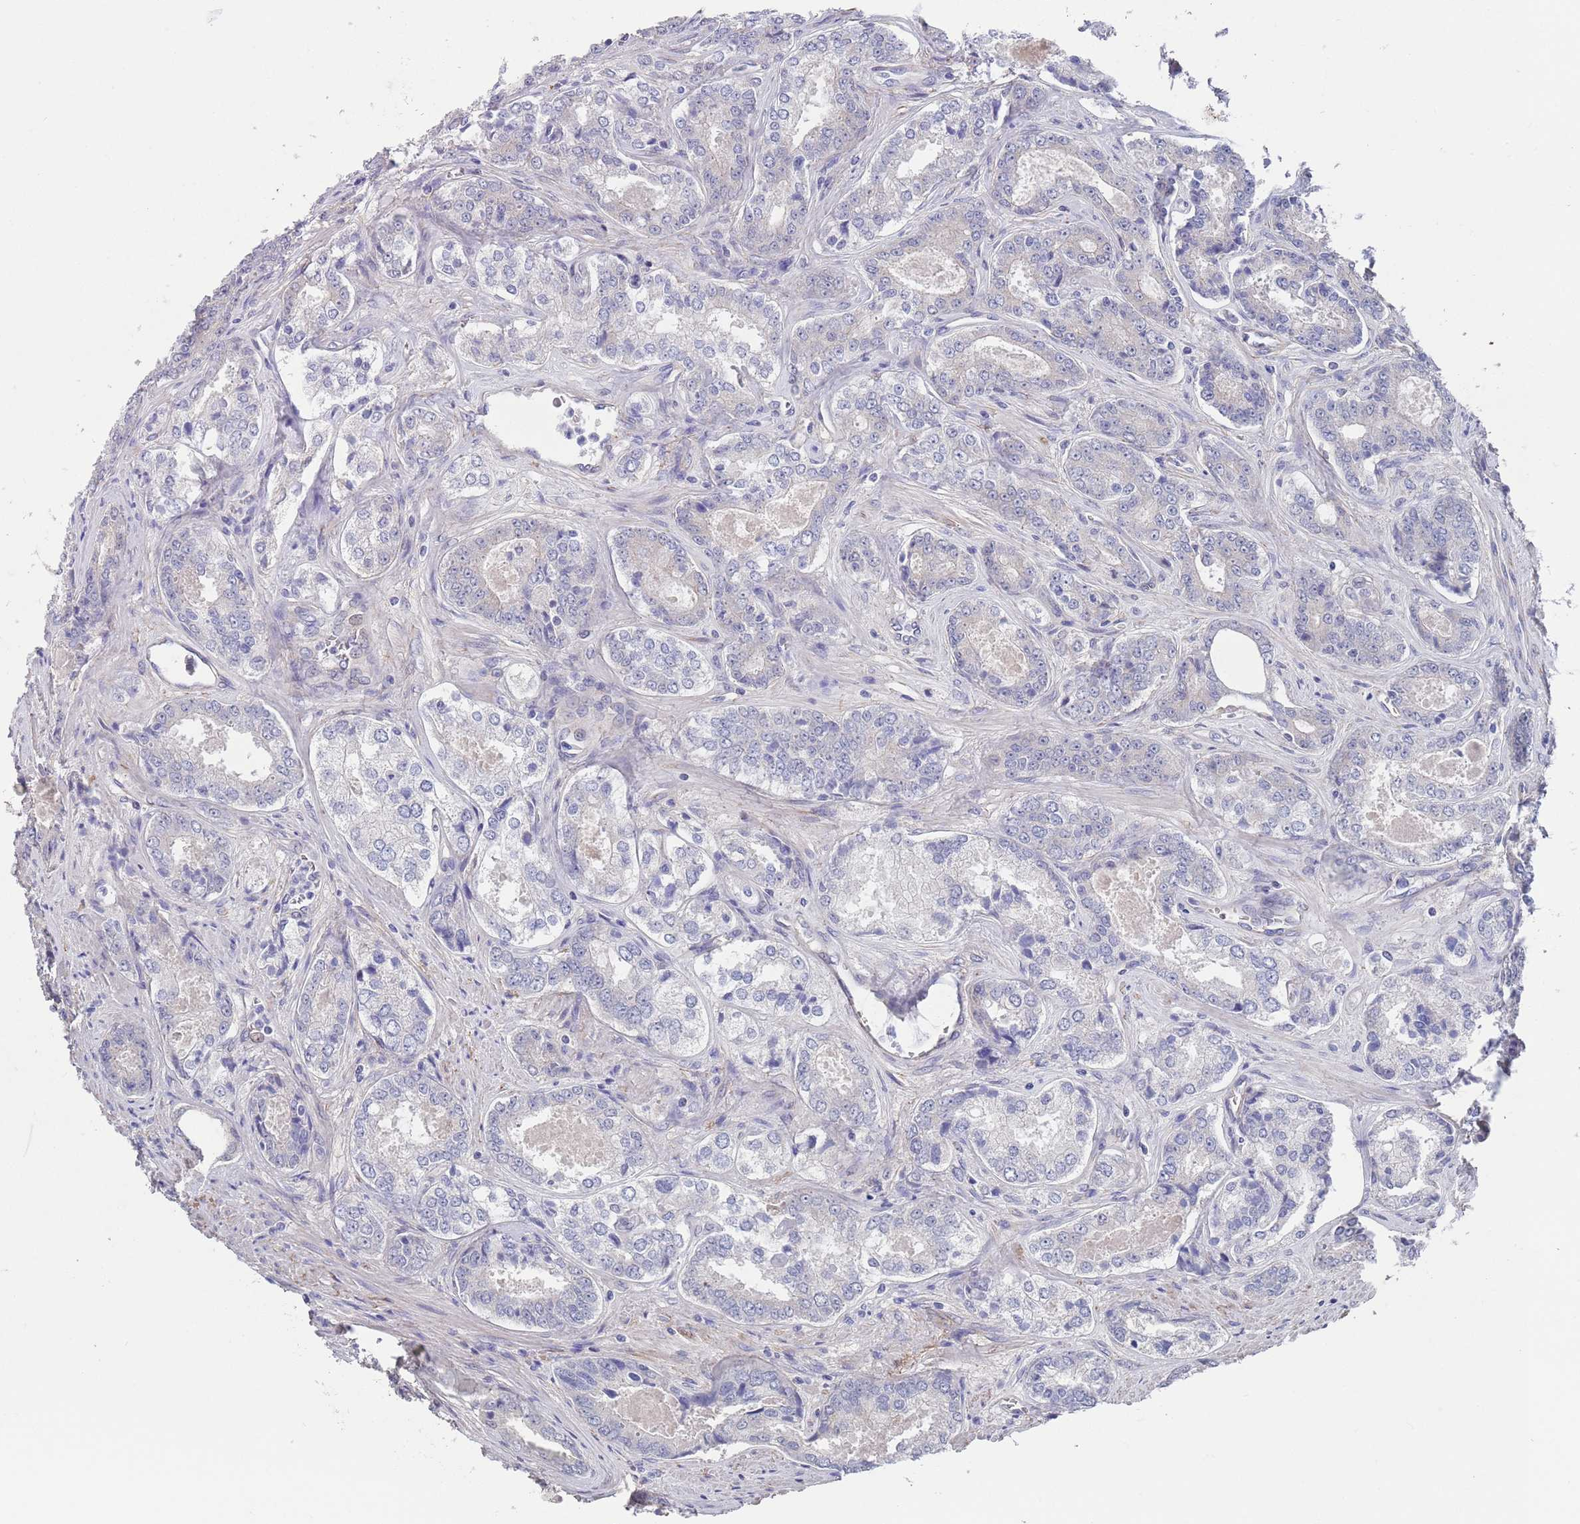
{"staining": {"intensity": "negative", "quantity": "none", "location": "none"}, "tissue": "prostate cancer", "cell_type": "Tumor cells", "image_type": "cancer", "snomed": [{"axis": "morphology", "description": "Adenocarcinoma, Low grade"}, {"axis": "topography", "description": "Prostate"}], "caption": "This histopathology image is of prostate cancer (low-grade adenocarcinoma) stained with immunohistochemistry to label a protein in brown with the nuclei are counter-stained blue. There is no expression in tumor cells. (Brightfield microscopy of DAB (3,3'-diaminobenzidine) immunohistochemistry at high magnification).", "gene": "RNF169", "patient": {"sex": "male", "age": 68}}